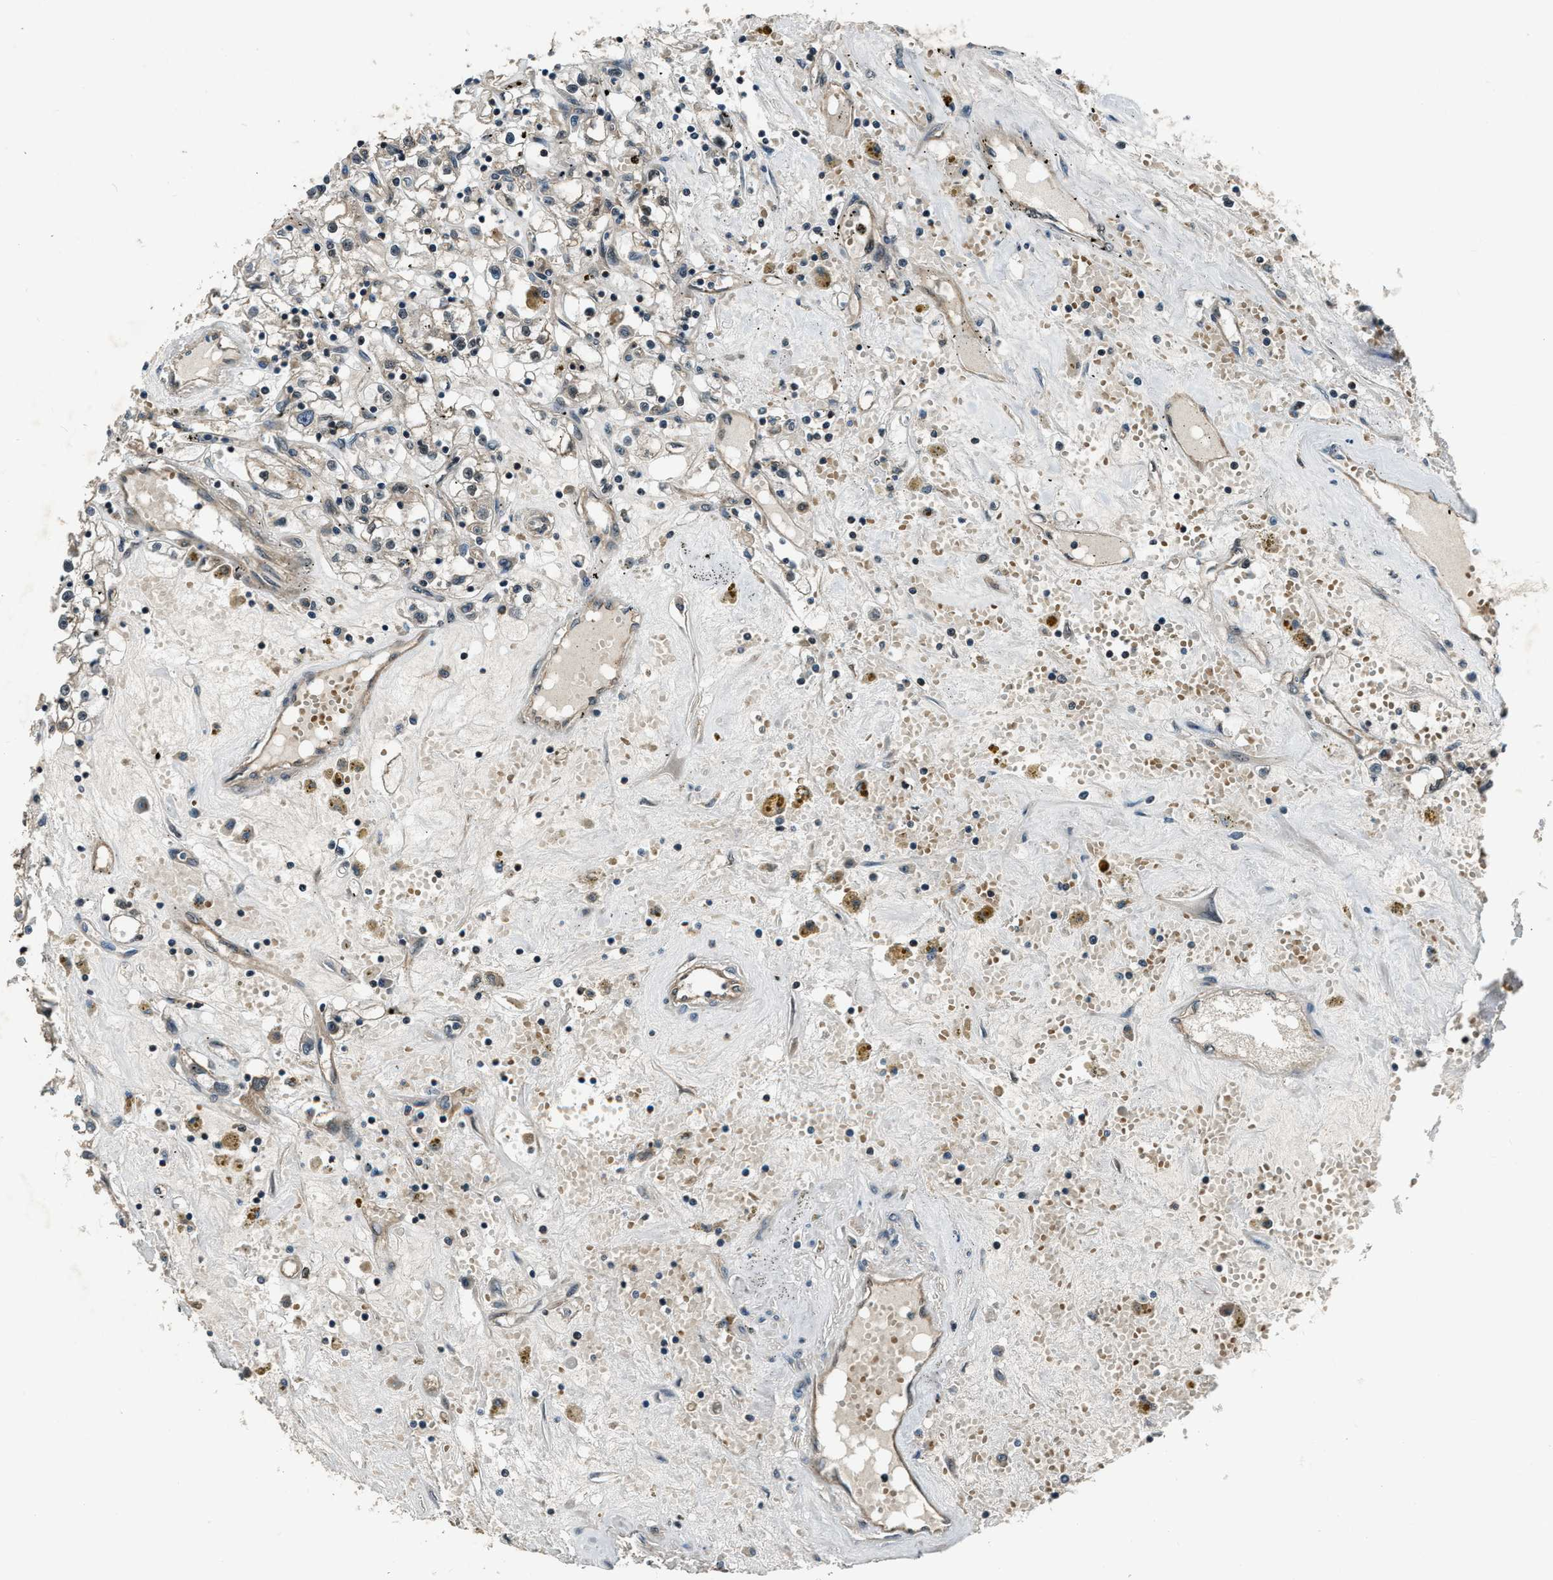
{"staining": {"intensity": "weak", "quantity": ">75%", "location": "cytoplasmic/membranous"}, "tissue": "renal cancer", "cell_type": "Tumor cells", "image_type": "cancer", "snomed": [{"axis": "morphology", "description": "Adenocarcinoma, NOS"}, {"axis": "topography", "description": "Kidney"}], "caption": "Immunohistochemical staining of human renal adenocarcinoma demonstrates low levels of weak cytoplasmic/membranous protein positivity in about >75% of tumor cells. The staining was performed using DAB, with brown indicating positive protein expression. Nuclei are stained blue with hematoxylin.", "gene": "NUDCD3", "patient": {"sex": "male", "age": 56}}